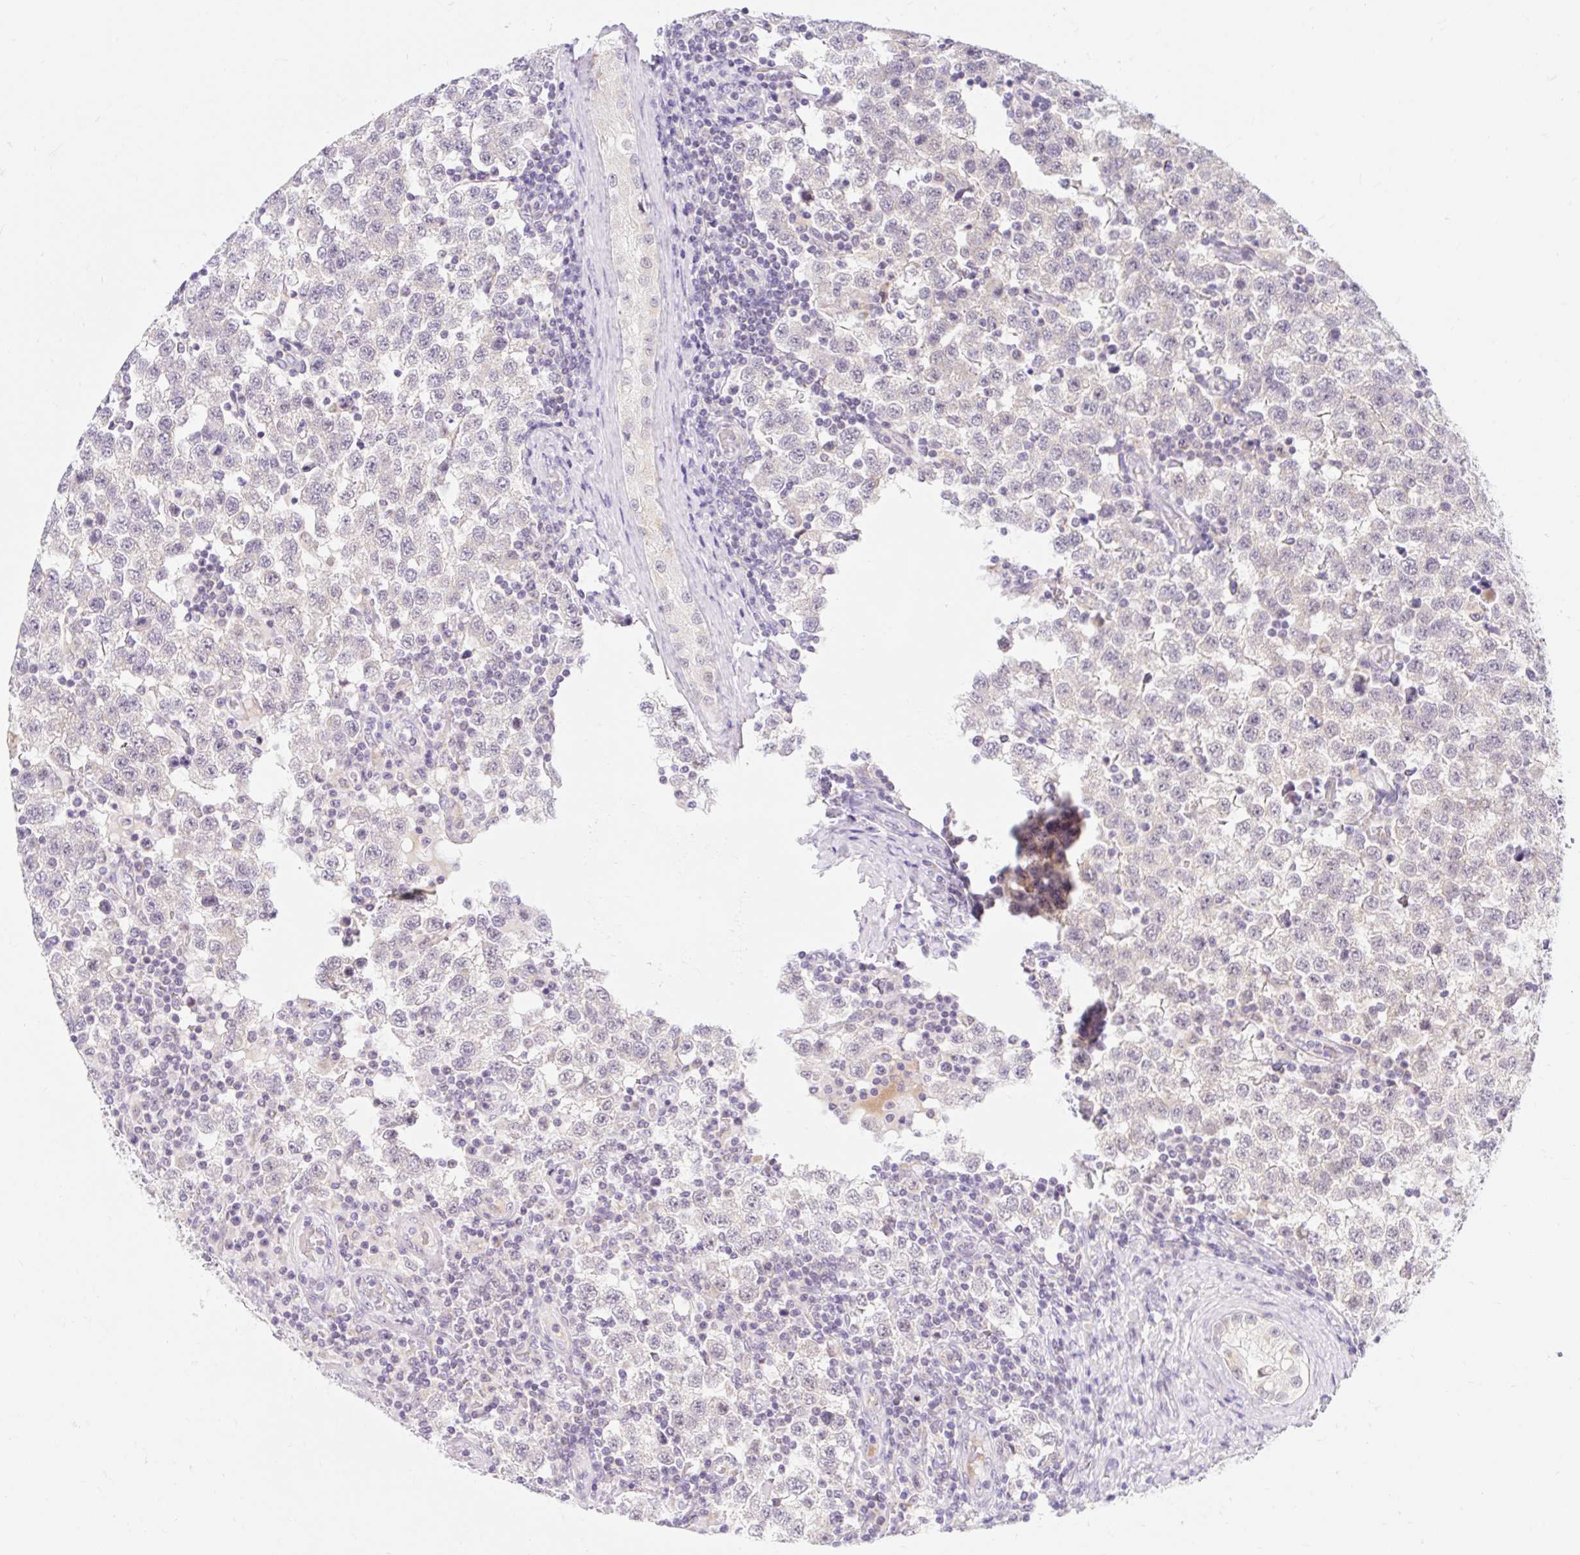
{"staining": {"intensity": "negative", "quantity": "none", "location": "none"}, "tissue": "testis cancer", "cell_type": "Tumor cells", "image_type": "cancer", "snomed": [{"axis": "morphology", "description": "Seminoma, NOS"}, {"axis": "topography", "description": "Testis"}], "caption": "There is no significant expression in tumor cells of seminoma (testis).", "gene": "ITPK1", "patient": {"sex": "male", "age": 34}}